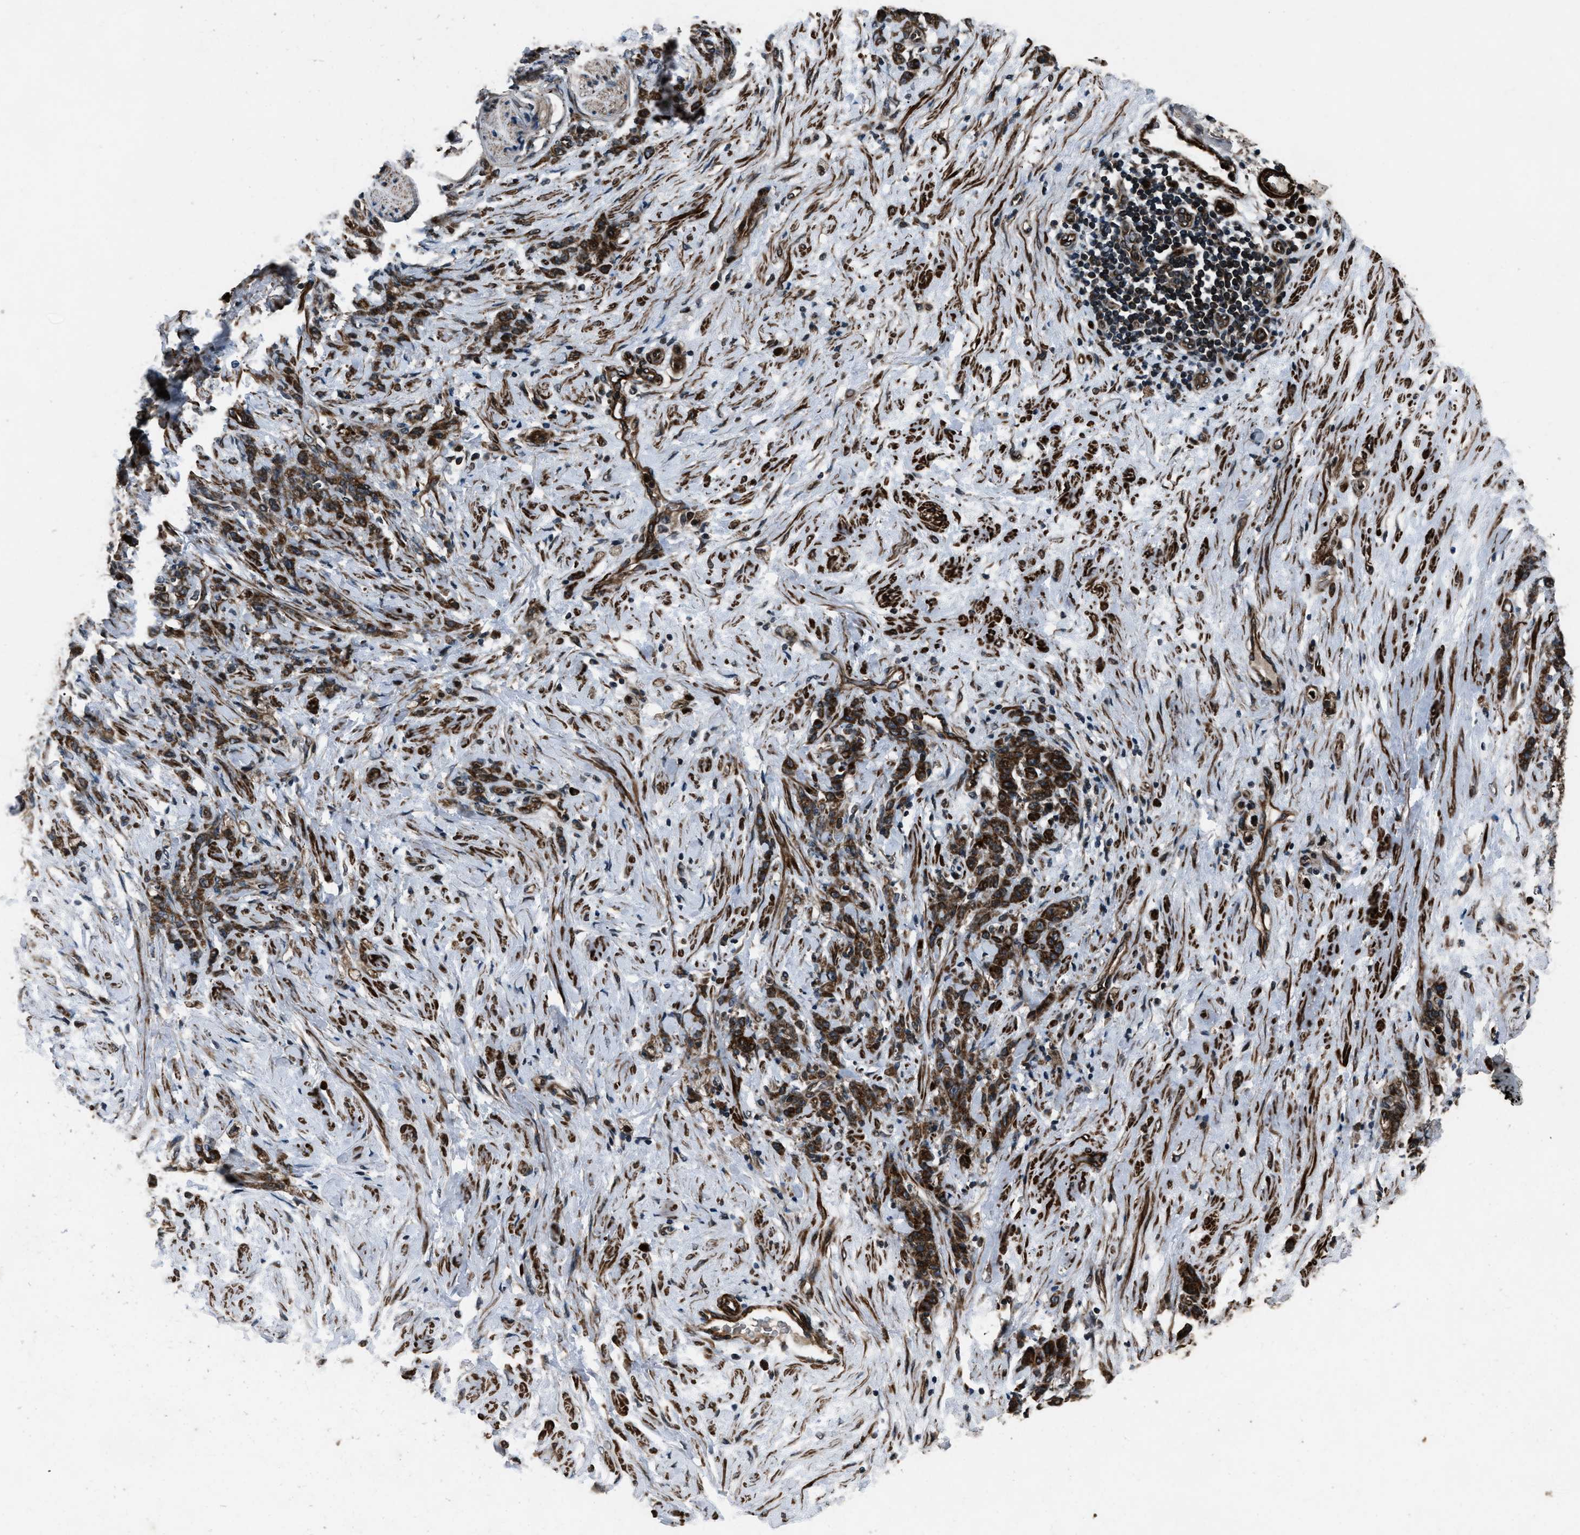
{"staining": {"intensity": "strong", "quantity": ">75%", "location": "cytoplasmic/membranous"}, "tissue": "stomach cancer", "cell_type": "Tumor cells", "image_type": "cancer", "snomed": [{"axis": "morphology", "description": "Adenocarcinoma, NOS"}, {"axis": "topography", "description": "Stomach"}], "caption": "Protein expression analysis of stomach cancer (adenocarcinoma) displays strong cytoplasmic/membranous staining in approximately >75% of tumor cells.", "gene": "IRAK4", "patient": {"sex": "male", "age": 82}}